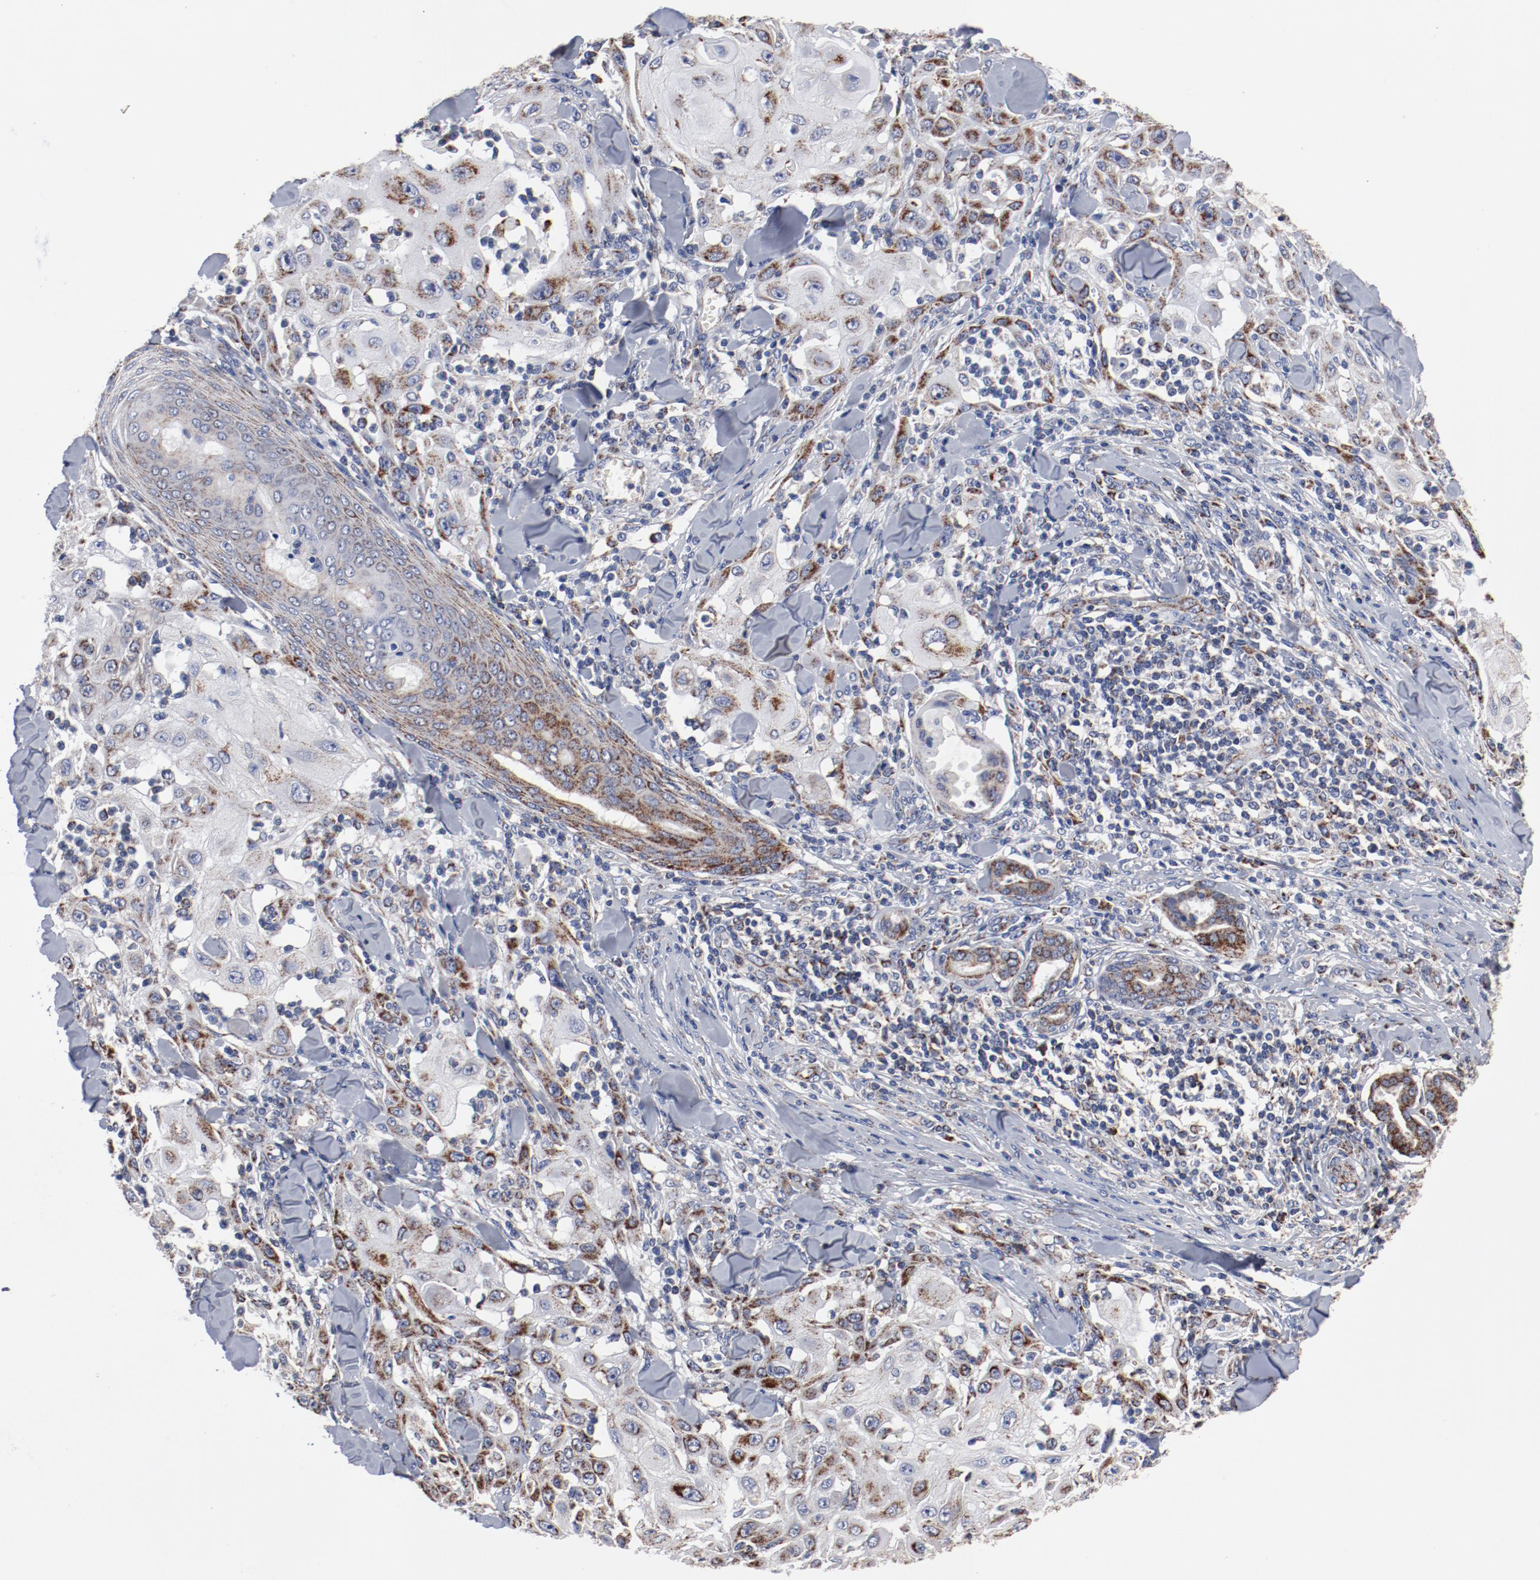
{"staining": {"intensity": "moderate", "quantity": ">75%", "location": "cytoplasmic/membranous"}, "tissue": "skin cancer", "cell_type": "Tumor cells", "image_type": "cancer", "snomed": [{"axis": "morphology", "description": "Squamous cell carcinoma, NOS"}, {"axis": "topography", "description": "Skin"}], "caption": "Moderate cytoplasmic/membranous staining is identified in approximately >75% of tumor cells in squamous cell carcinoma (skin).", "gene": "NDUFV2", "patient": {"sex": "male", "age": 24}}